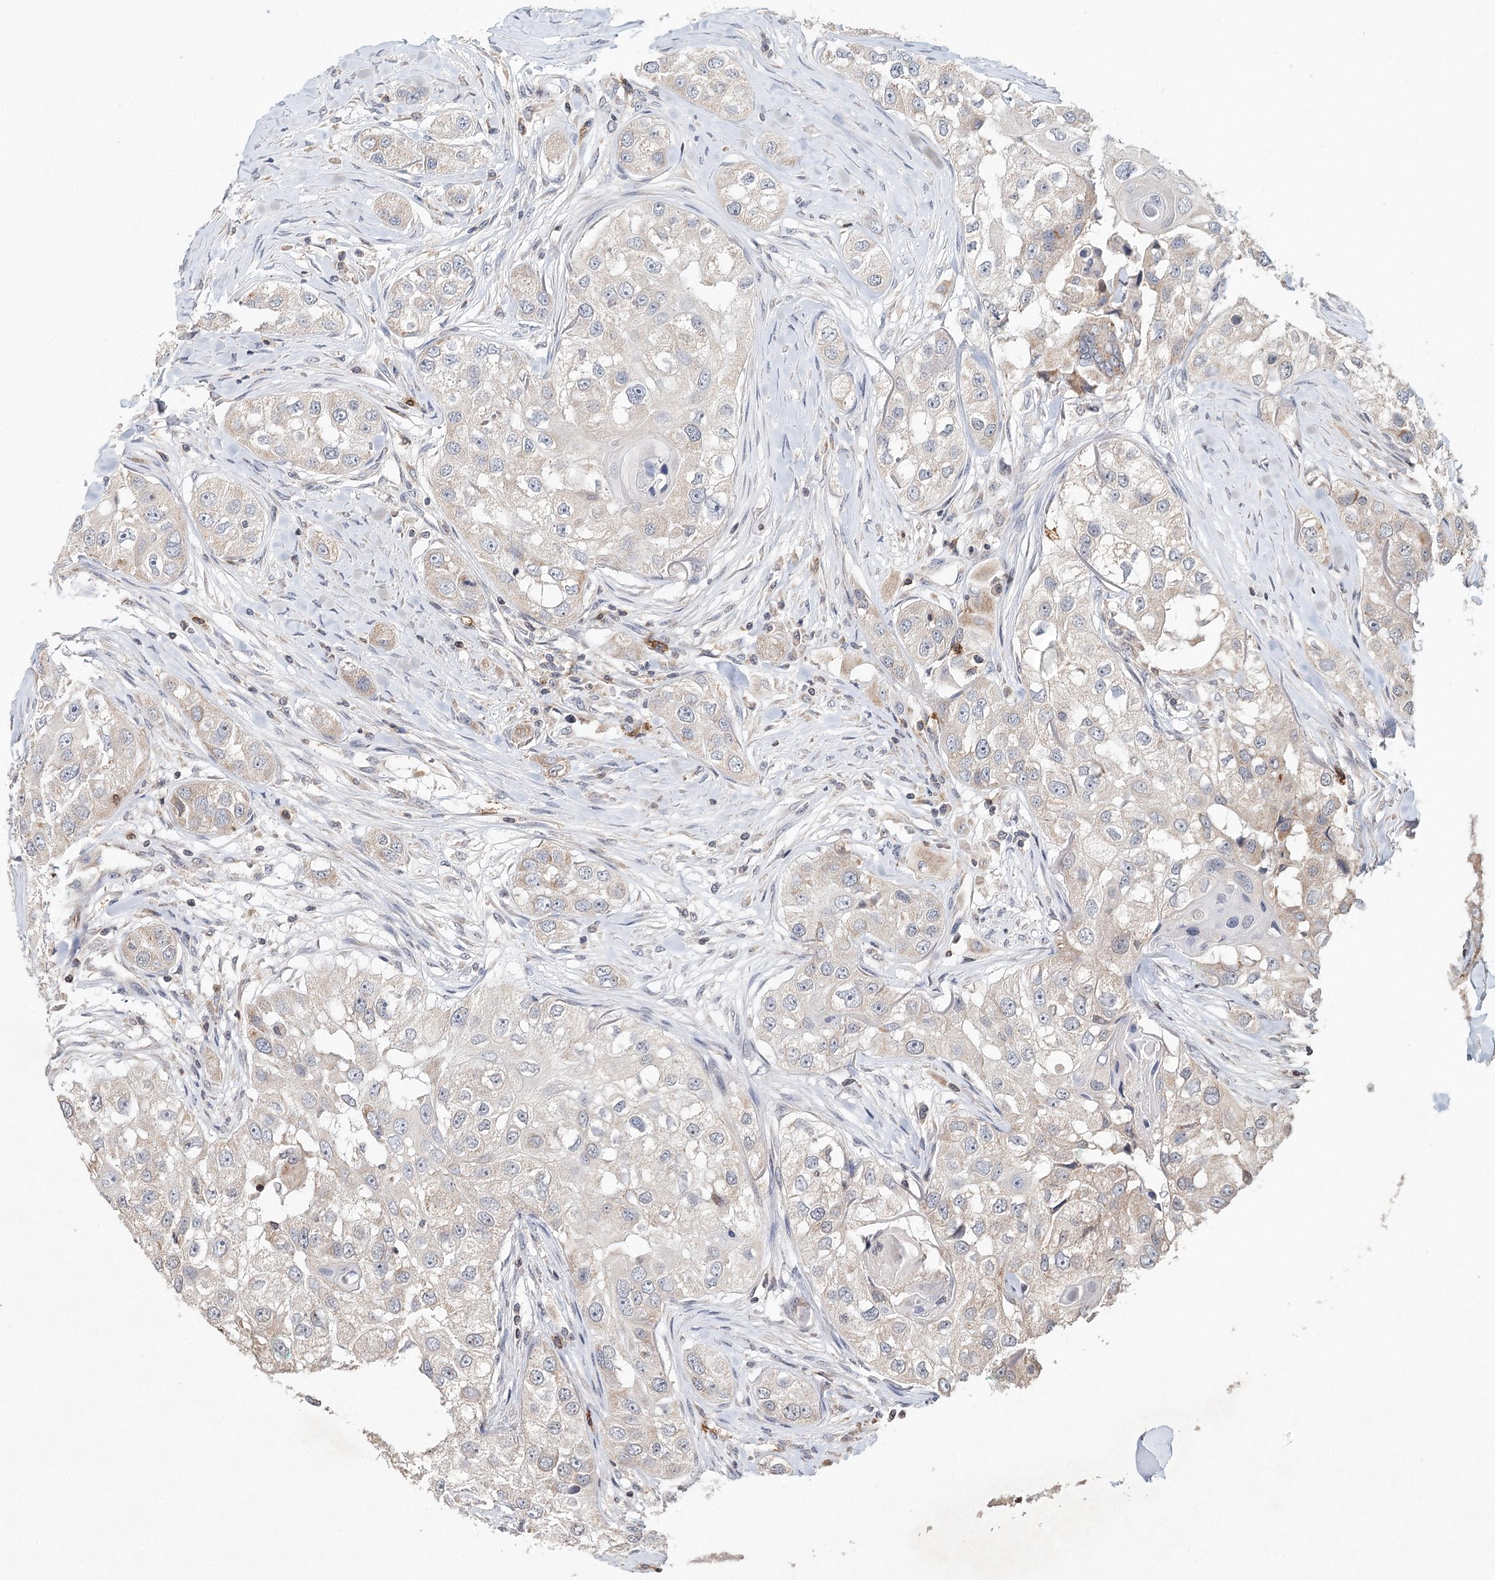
{"staining": {"intensity": "weak", "quantity": "<25%", "location": "cytoplasmic/membranous"}, "tissue": "head and neck cancer", "cell_type": "Tumor cells", "image_type": "cancer", "snomed": [{"axis": "morphology", "description": "Normal tissue, NOS"}, {"axis": "morphology", "description": "Squamous cell carcinoma, NOS"}, {"axis": "topography", "description": "Skeletal muscle"}, {"axis": "topography", "description": "Head-Neck"}], "caption": "Histopathology image shows no protein expression in tumor cells of squamous cell carcinoma (head and neck) tissue.", "gene": "ICOS", "patient": {"sex": "male", "age": 51}}